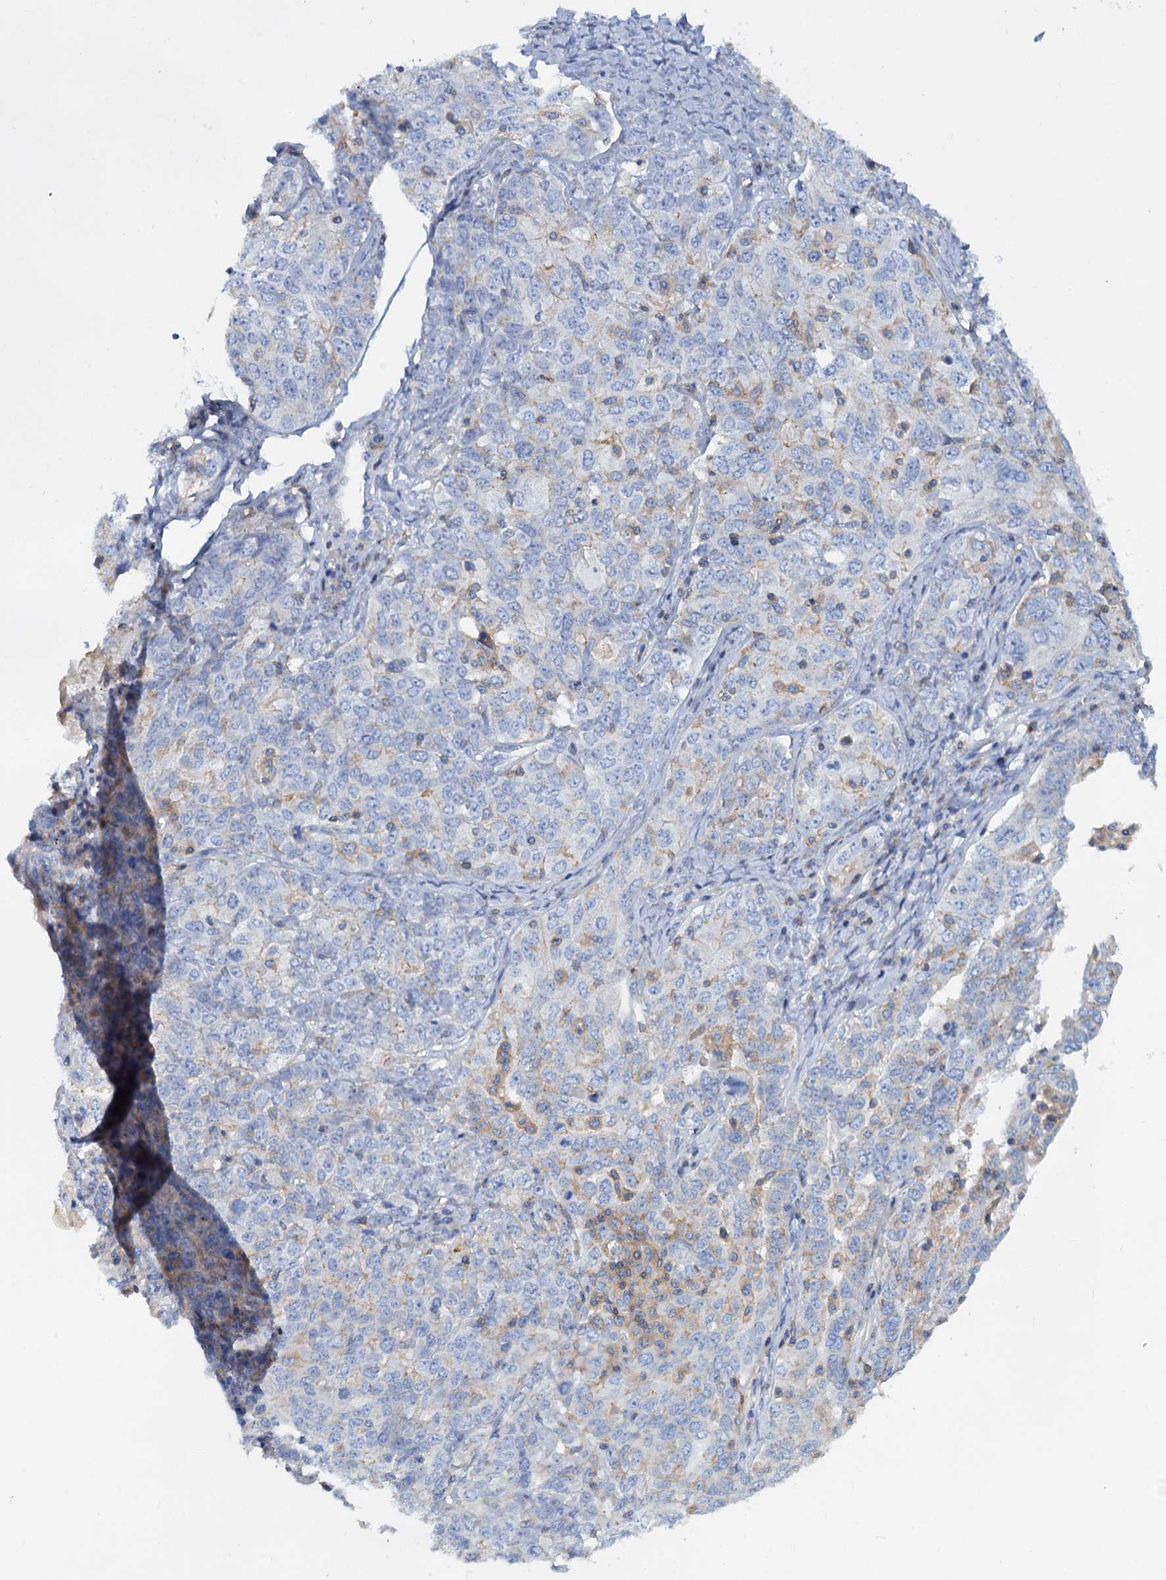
{"staining": {"intensity": "negative", "quantity": "none", "location": "none"}, "tissue": "ovarian cancer", "cell_type": "Tumor cells", "image_type": "cancer", "snomed": [{"axis": "morphology", "description": "Carcinoma, endometroid"}, {"axis": "topography", "description": "Ovary"}], "caption": "IHC micrograph of human endometroid carcinoma (ovarian) stained for a protein (brown), which displays no positivity in tumor cells. (DAB immunohistochemistry (IHC), high magnification).", "gene": "LRCH4", "patient": {"sex": "female", "age": 62}}